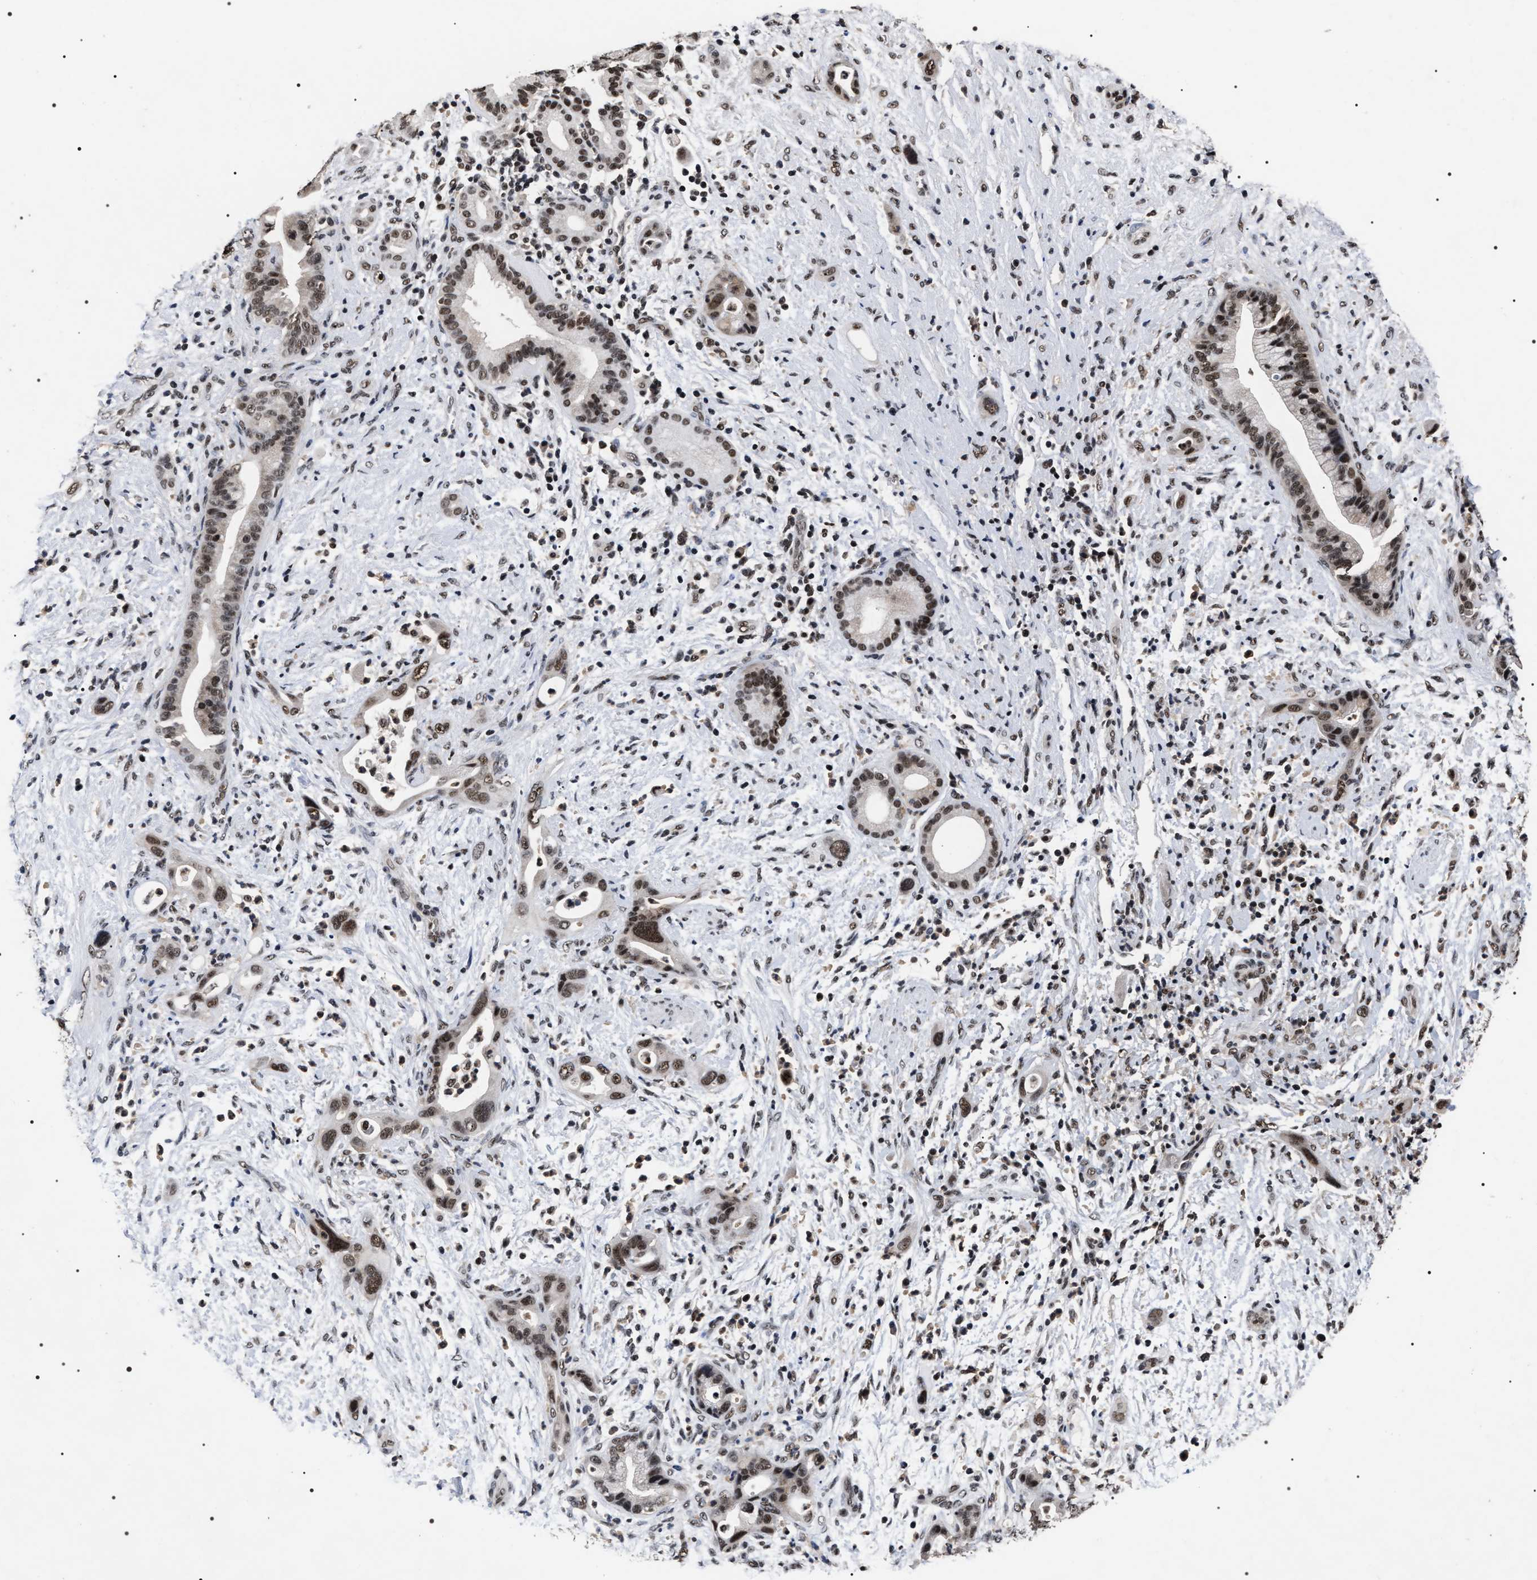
{"staining": {"intensity": "moderate", "quantity": ">75%", "location": "nuclear"}, "tissue": "pancreatic cancer", "cell_type": "Tumor cells", "image_type": "cancer", "snomed": [{"axis": "morphology", "description": "Adenocarcinoma, NOS"}, {"axis": "topography", "description": "Pancreas"}], "caption": "Pancreatic cancer (adenocarcinoma) was stained to show a protein in brown. There is medium levels of moderate nuclear positivity in about >75% of tumor cells.", "gene": "RRP1B", "patient": {"sex": "male", "age": 59}}